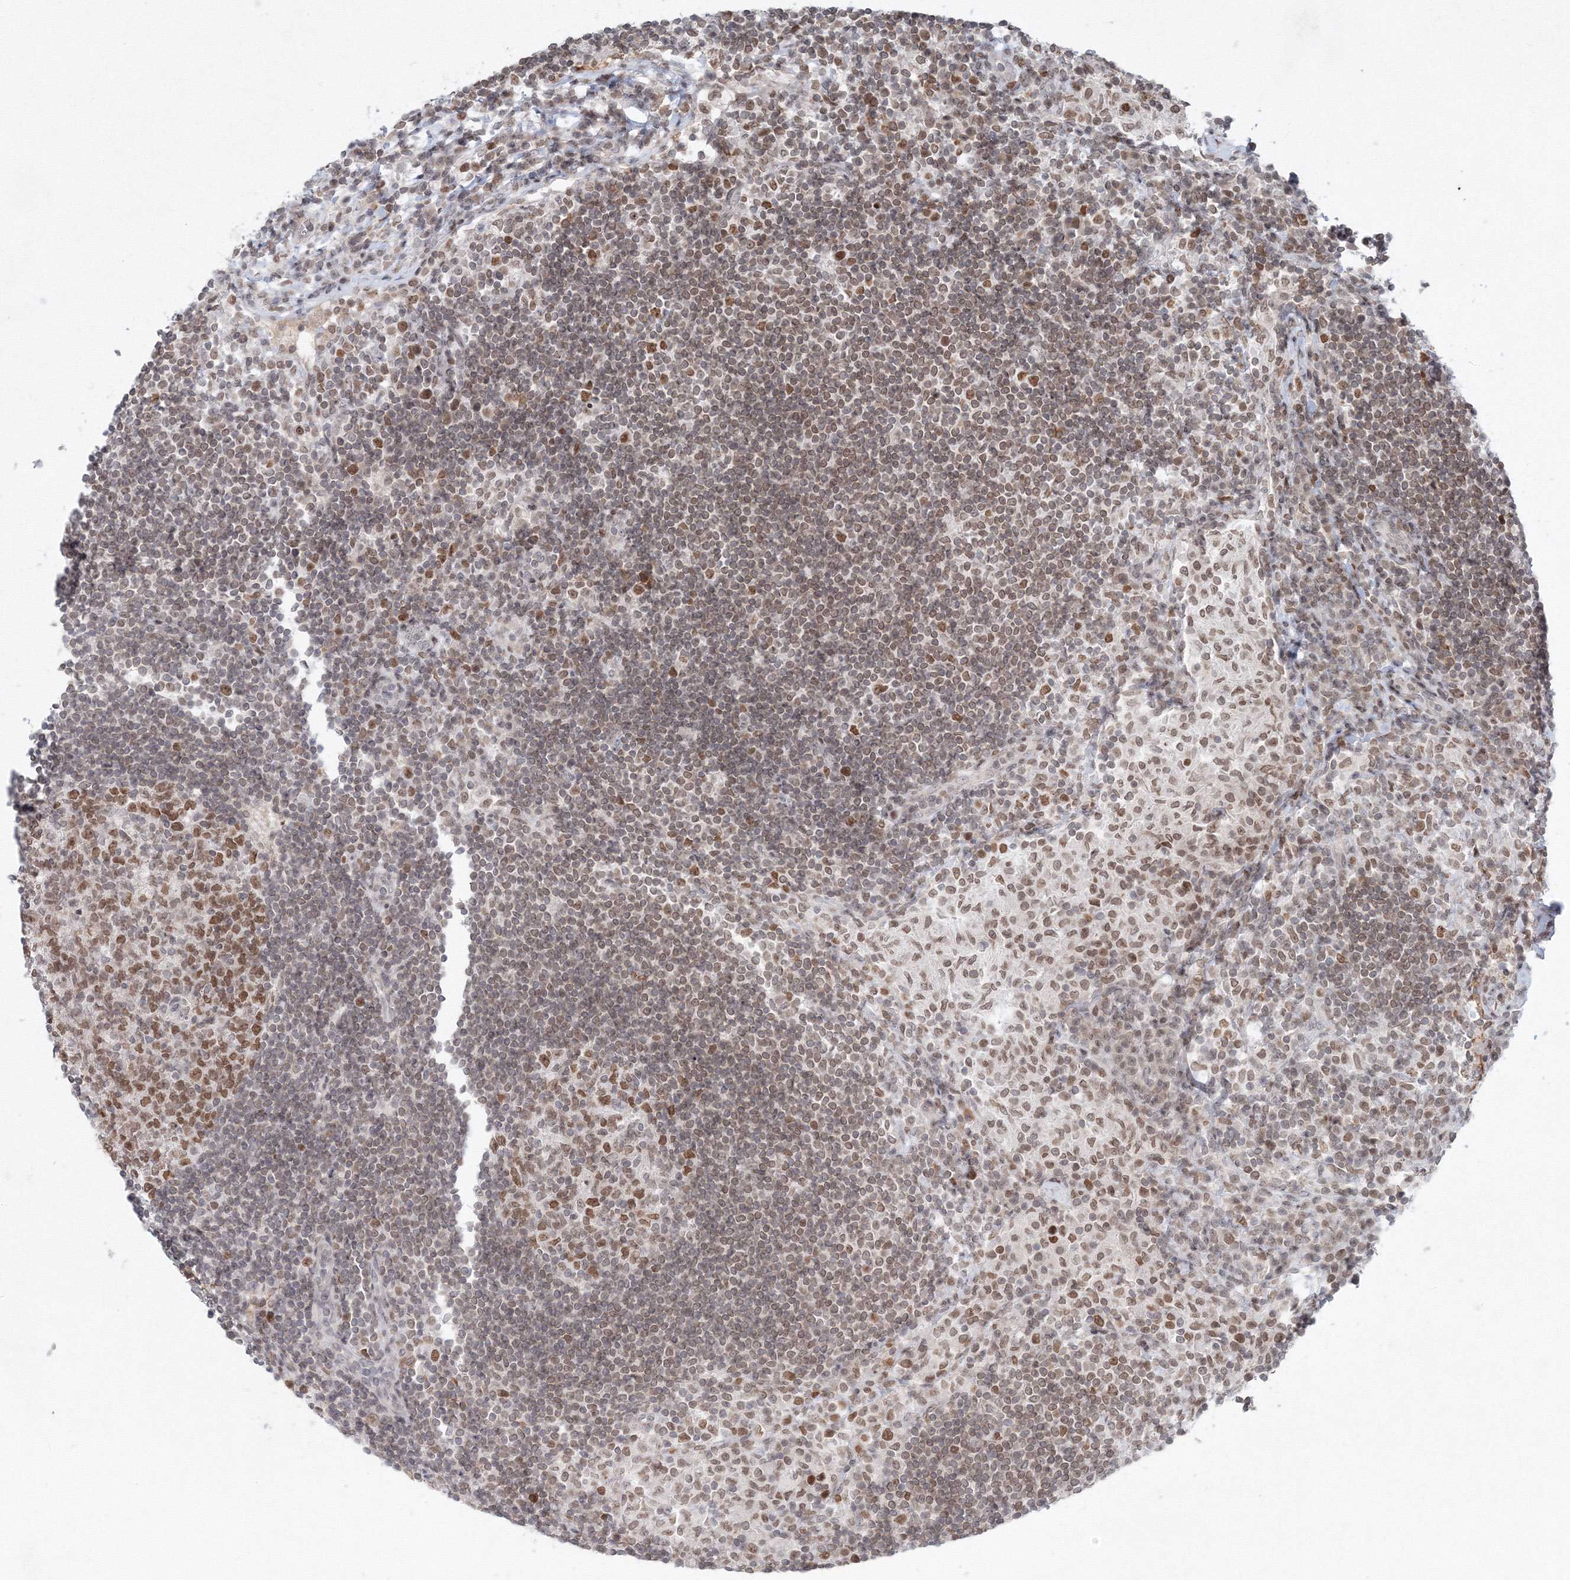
{"staining": {"intensity": "moderate", "quantity": "25%-75%", "location": "nuclear"}, "tissue": "lymph node", "cell_type": "Germinal center cells", "image_type": "normal", "snomed": [{"axis": "morphology", "description": "Normal tissue, NOS"}, {"axis": "topography", "description": "Lymph node"}], "caption": "Moderate nuclear expression is present in about 25%-75% of germinal center cells in normal lymph node.", "gene": "KIF4A", "patient": {"sex": "female", "age": 53}}